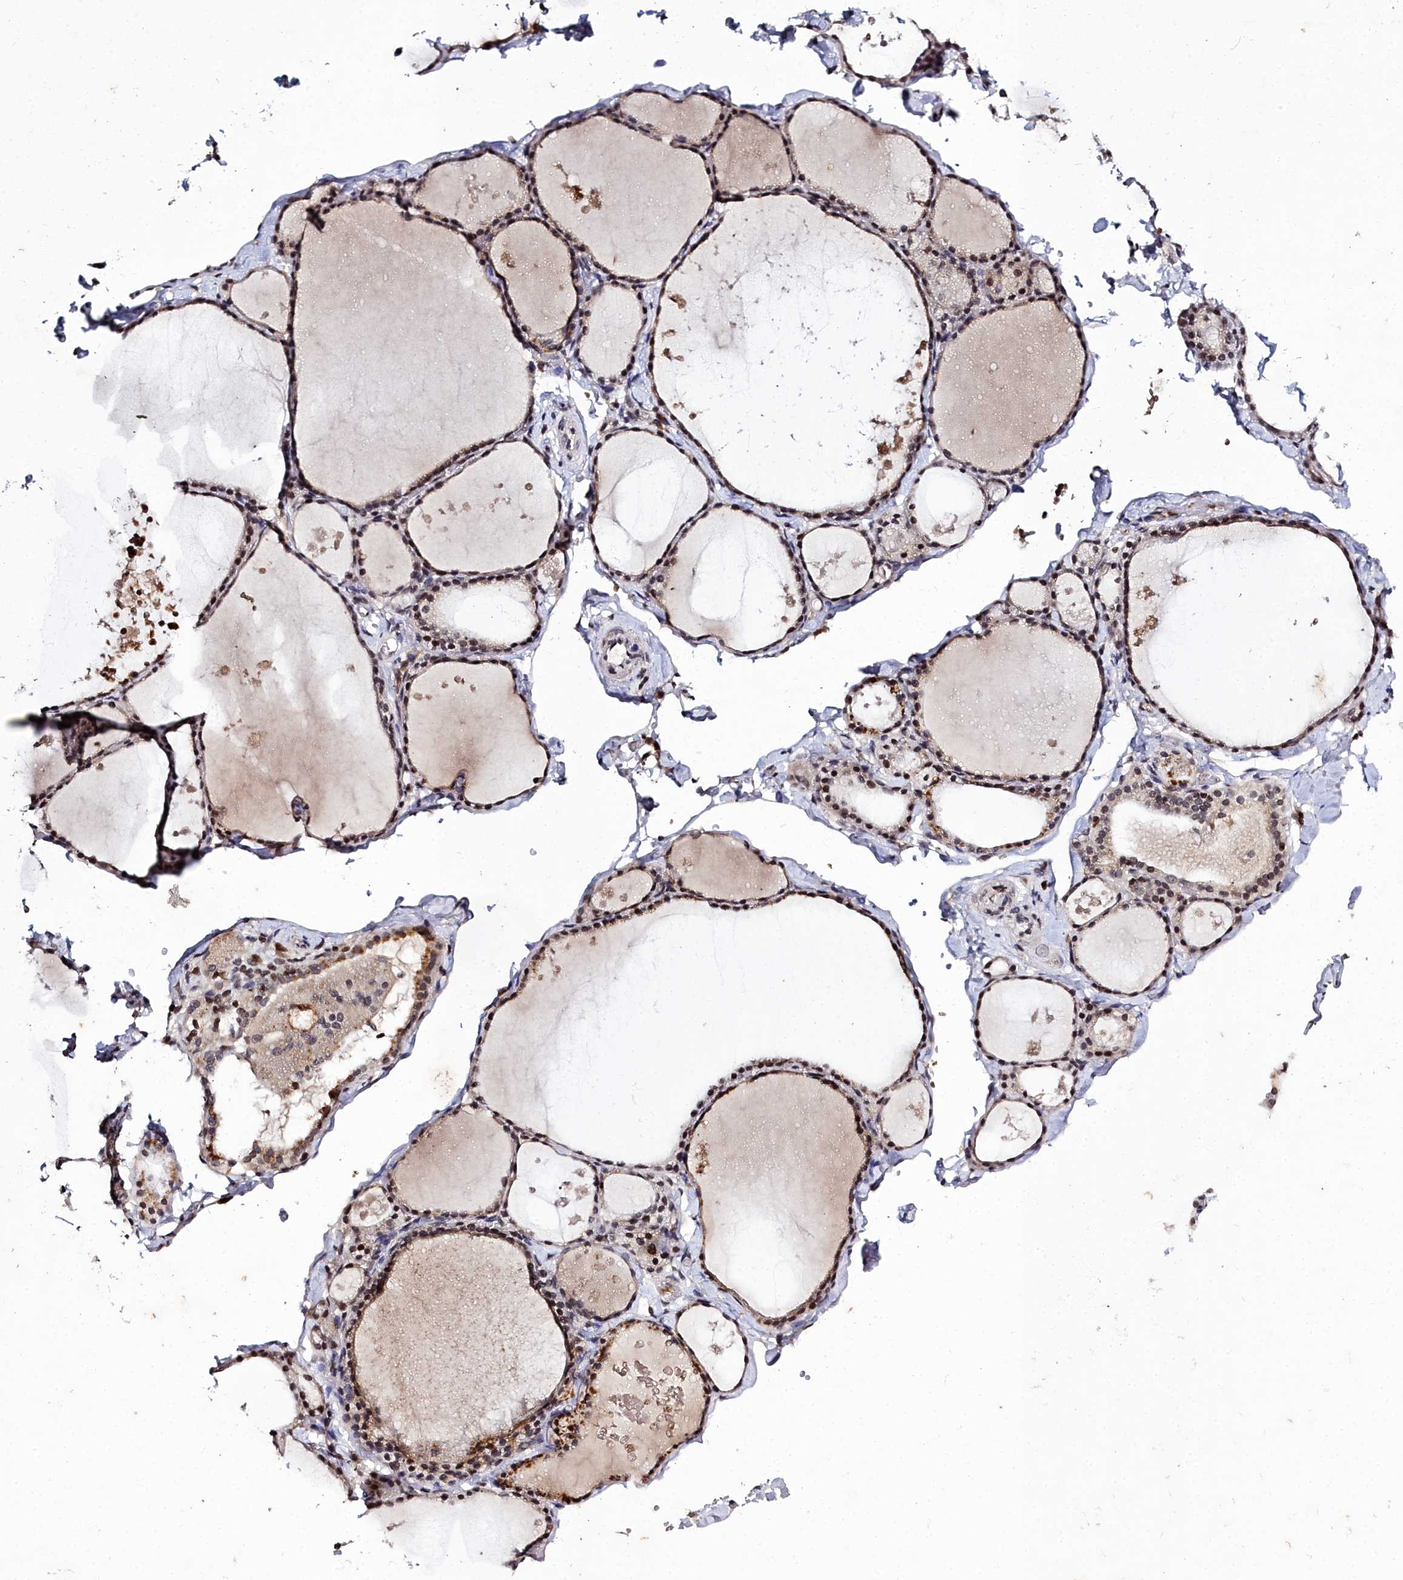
{"staining": {"intensity": "moderate", "quantity": "25%-75%", "location": "cytoplasmic/membranous,nuclear"}, "tissue": "thyroid gland", "cell_type": "Glandular cells", "image_type": "normal", "snomed": [{"axis": "morphology", "description": "Normal tissue, NOS"}, {"axis": "topography", "description": "Thyroid gland"}], "caption": "Immunohistochemistry (IHC) of unremarkable thyroid gland displays medium levels of moderate cytoplasmic/membranous,nuclear positivity in approximately 25%-75% of glandular cells.", "gene": "FZD4", "patient": {"sex": "male", "age": 56}}